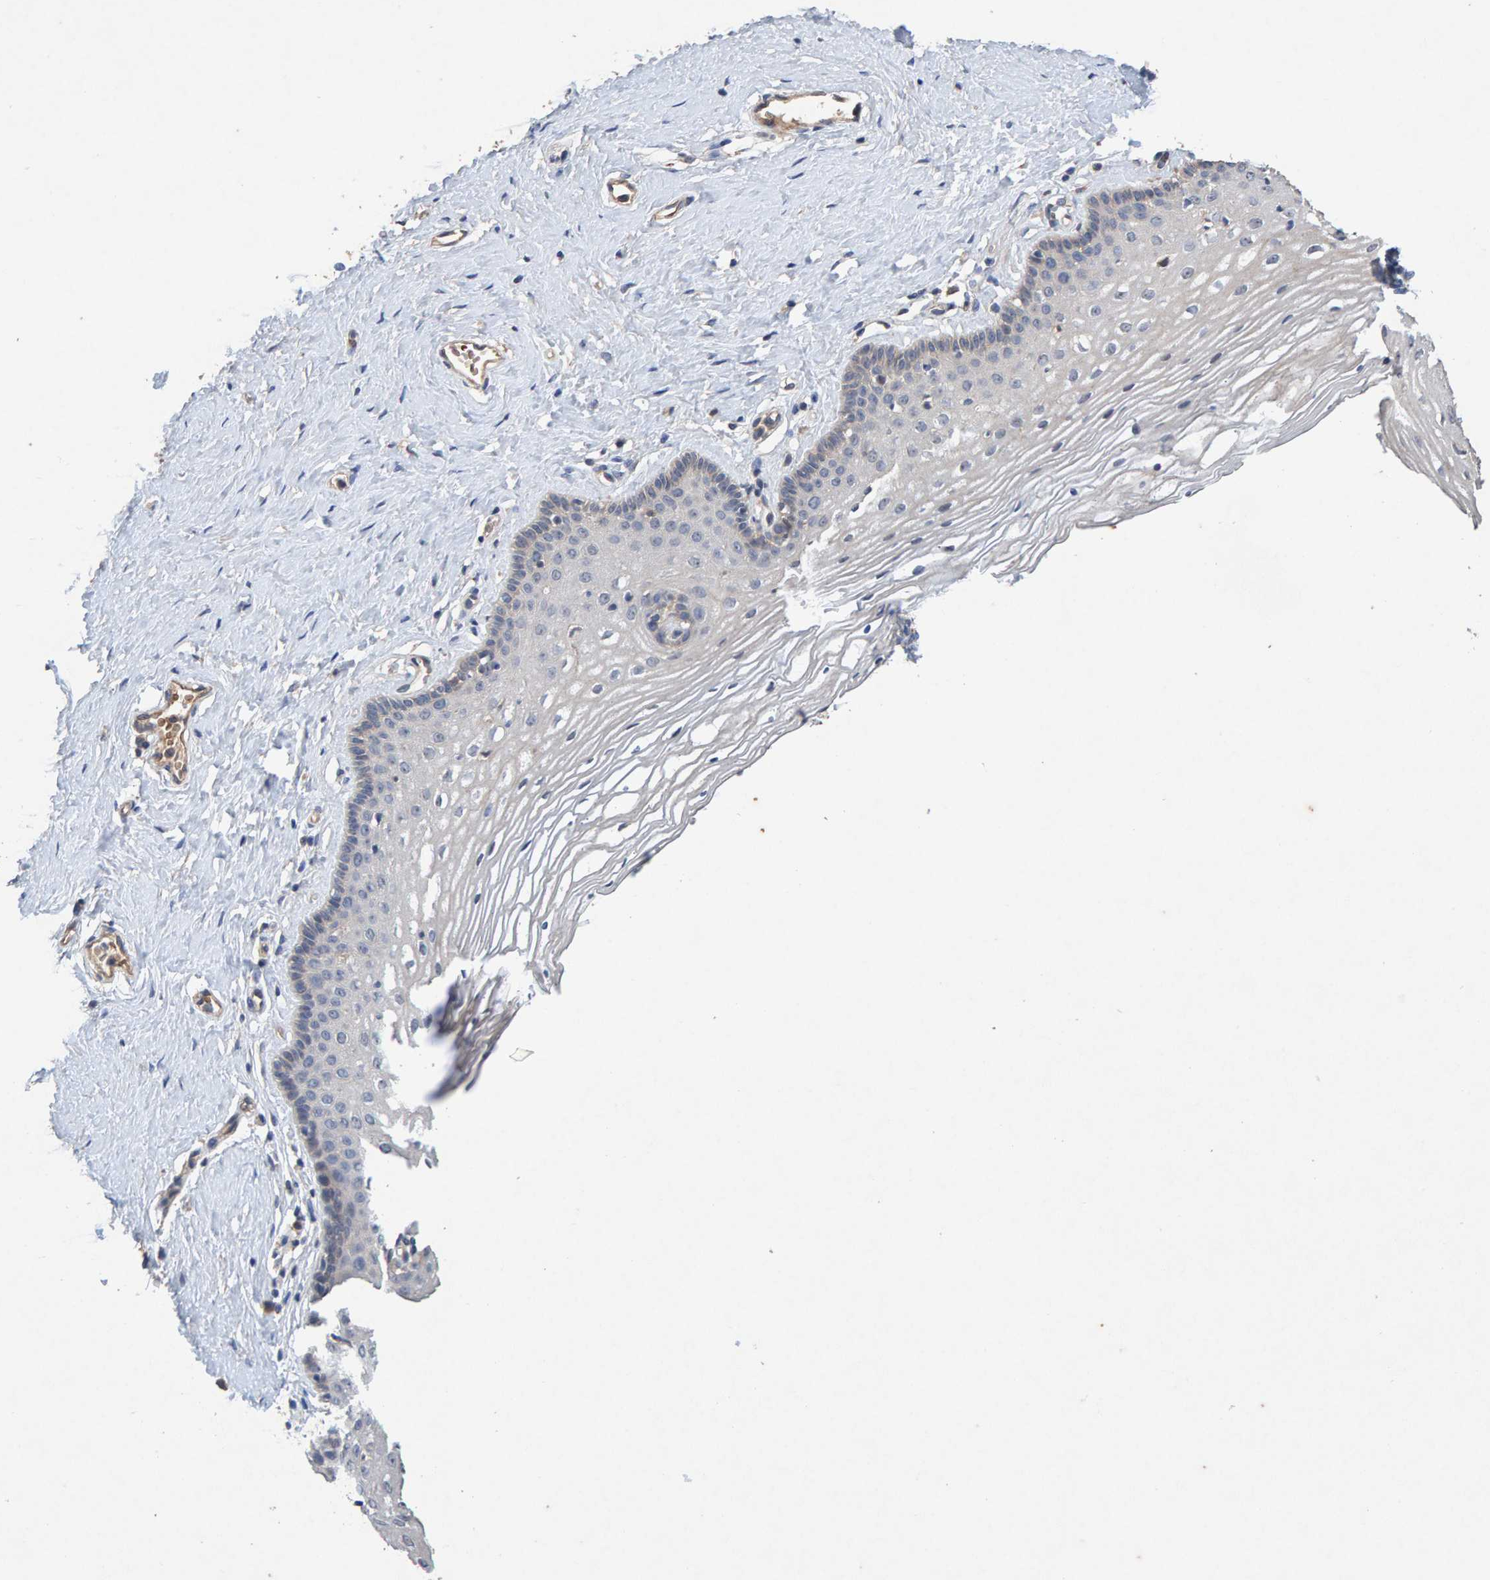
{"staining": {"intensity": "weak", "quantity": "<25%", "location": "cytoplasmic/membranous"}, "tissue": "vagina", "cell_type": "Squamous epithelial cells", "image_type": "normal", "snomed": [{"axis": "morphology", "description": "Normal tissue, NOS"}, {"axis": "topography", "description": "Vagina"}], "caption": "A high-resolution histopathology image shows IHC staining of unremarkable vagina, which displays no significant expression in squamous epithelial cells. (Brightfield microscopy of DAB IHC at high magnification).", "gene": "EFR3A", "patient": {"sex": "female", "age": 32}}